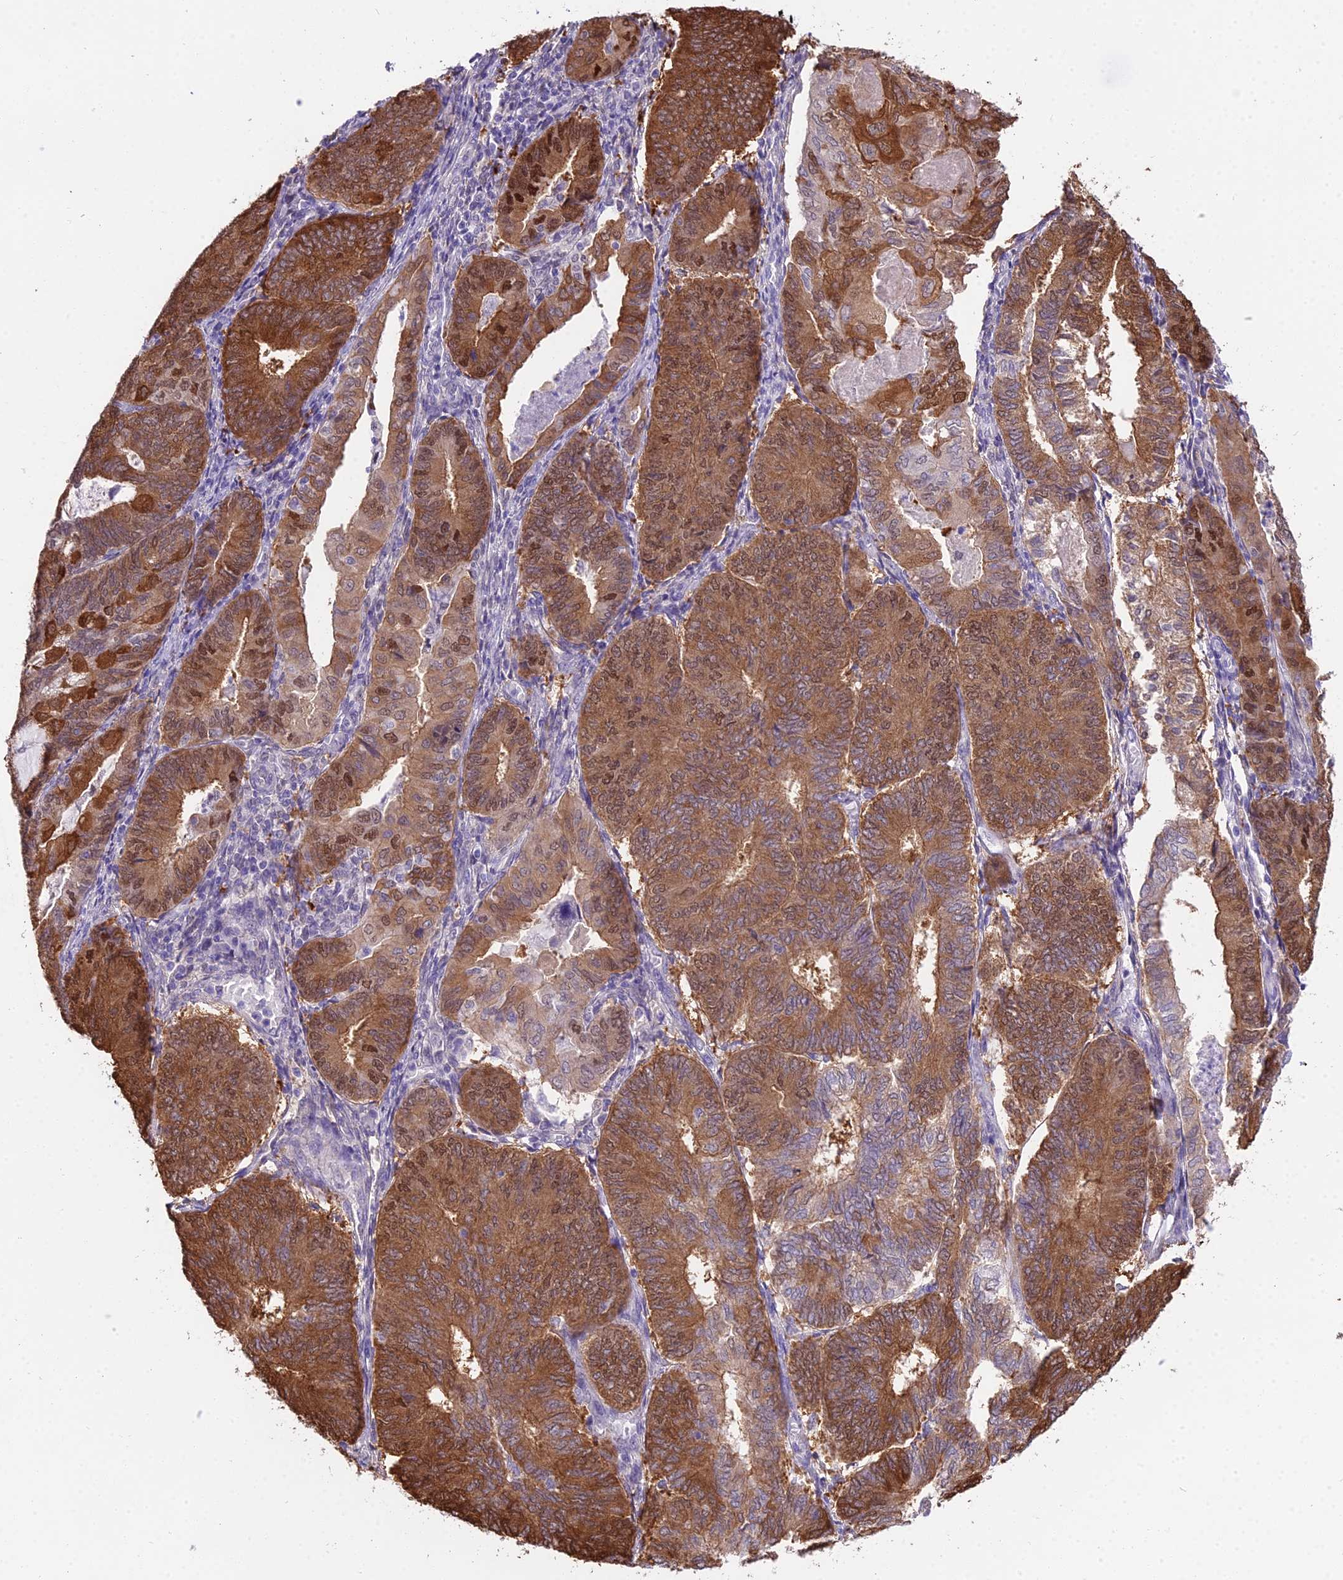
{"staining": {"intensity": "moderate", "quantity": ">75%", "location": "cytoplasmic/membranous,nuclear"}, "tissue": "endometrial cancer", "cell_type": "Tumor cells", "image_type": "cancer", "snomed": [{"axis": "morphology", "description": "Adenocarcinoma, NOS"}, {"axis": "topography", "description": "Endometrium"}], "caption": "Tumor cells reveal medium levels of moderate cytoplasmic/membranous and nuclear expression in about >75% of cells in human adenocarcinoma (endometrial).", "gene": "MAT2A", "patient": {"sex": "female", "age": 81}}